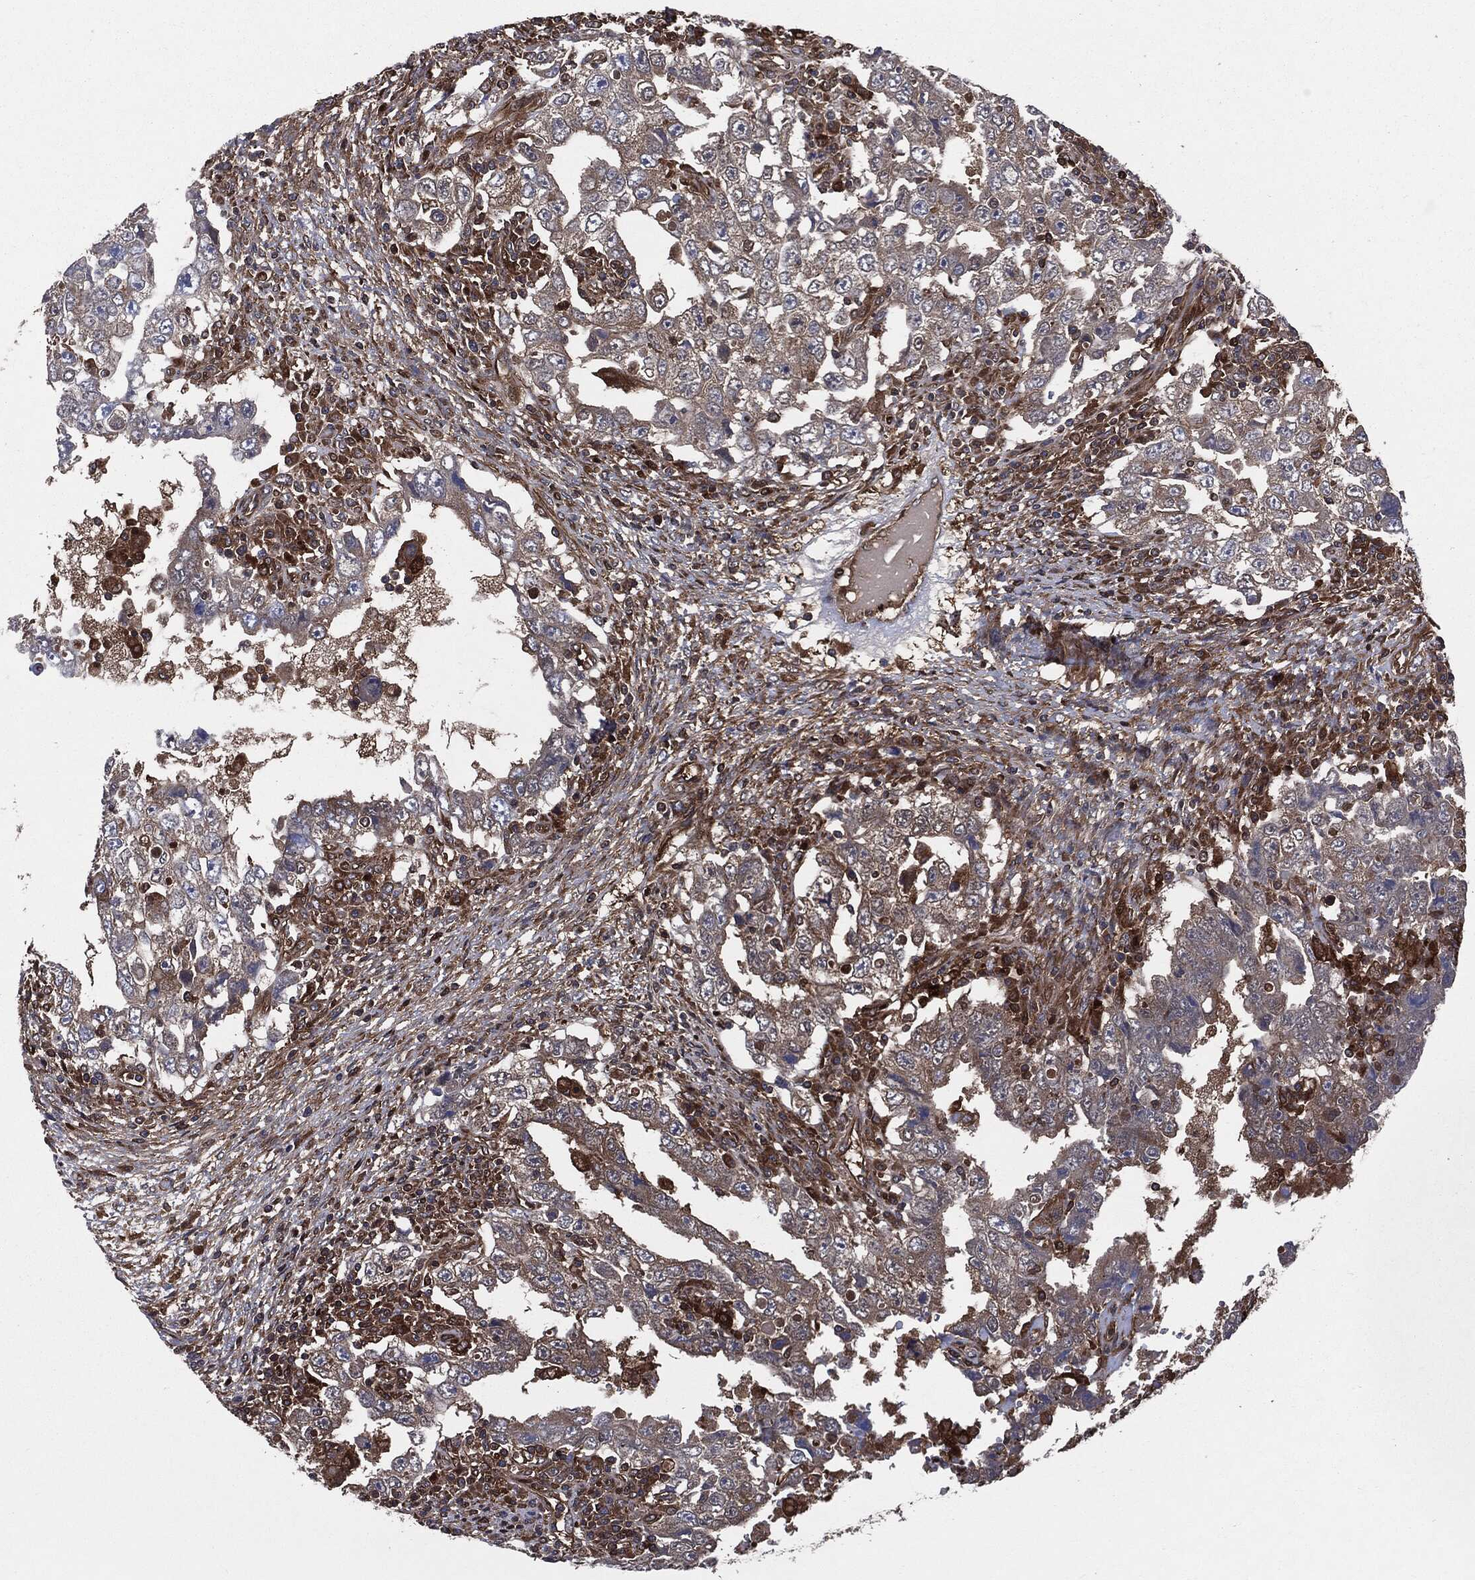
{"staining": {"intensity": "weak", "quantity": "25%-75%", "location": "cytoplasmic/membranous"}, "tissue": "testis cancer", "cell_type": "Tumor cells", "image_type": "cancer", "snomed": [{"axis": "morphology", "description": "Carcinoma, Embryonal, NOS"}, {"axis": "topography", "description": "Testis"}], "caption": "IHC photomicrograph of testis cancer (embryonal carcinoma) stained for a protein (brown), which shows low levels of weak cytoplasmic/membranous expression in about 25%-75% of tumor cells.", "gene": "XPNPEP1", "patient": {"sex": "male", "age": 26}}